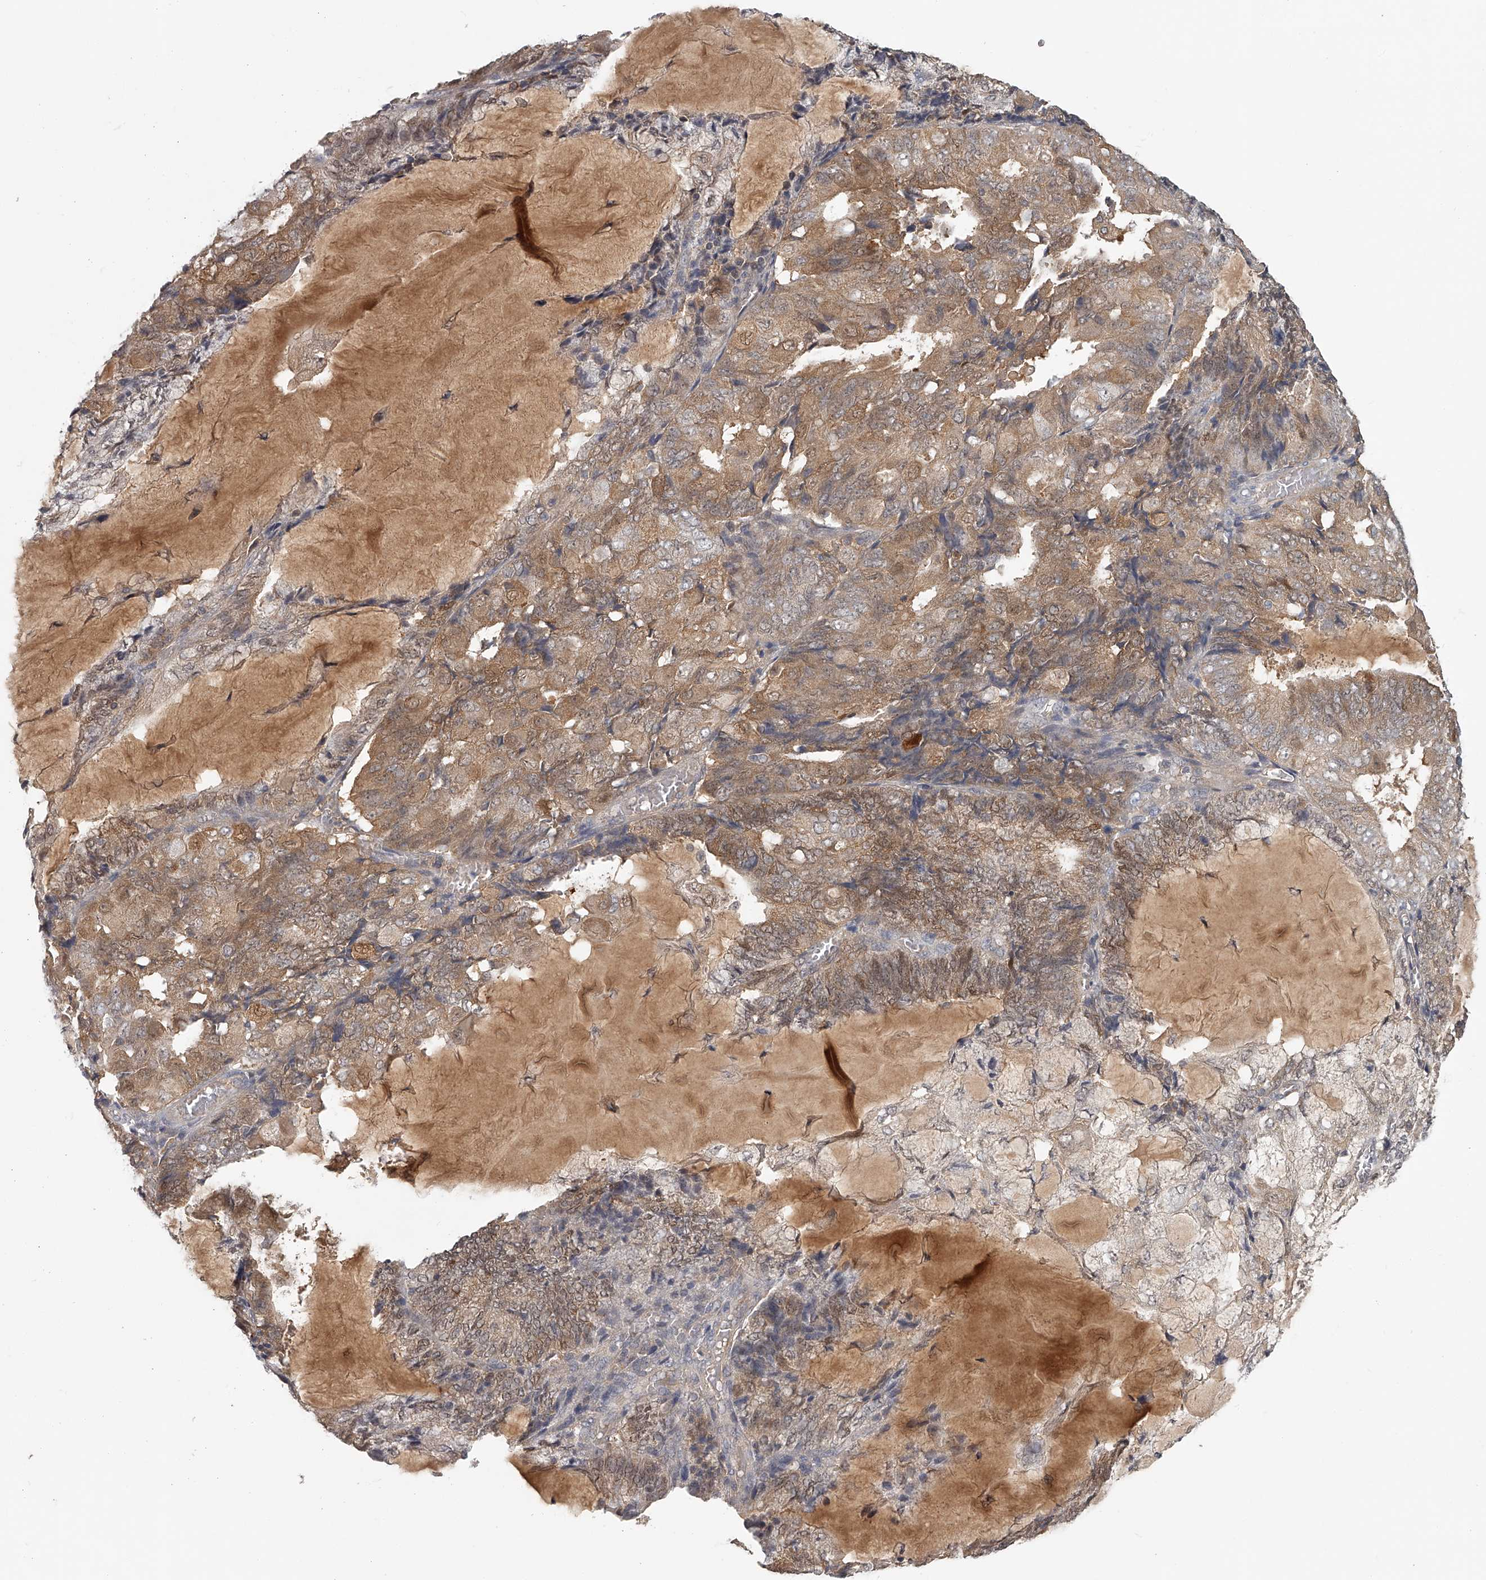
{"staining": {"intensity": "moderate", "quantity": ">75%", "location": "cytoplasmic/membranous,nuclear"}, "tissue": "endometrial cancer", "cell_type": "Tumor cells", "image_type": "cancer", "snomed": [{"axis": "morphology", "description": "Adenocarcinoma, NOS"}, {"axis": "topography", "description": "Endometrium"}], "caption": "Moderate cytoplasmic/membranous and nuclear protein expression is present in about >75% of tumor cells in endometrial adenocarcinoma. (DAB (3,3'-diaminobenzidine) IHC, brown staining for protein, blue staining for nuclei).", "gene": "GGCT", "patient": {"sex": "female", "age": 81}}